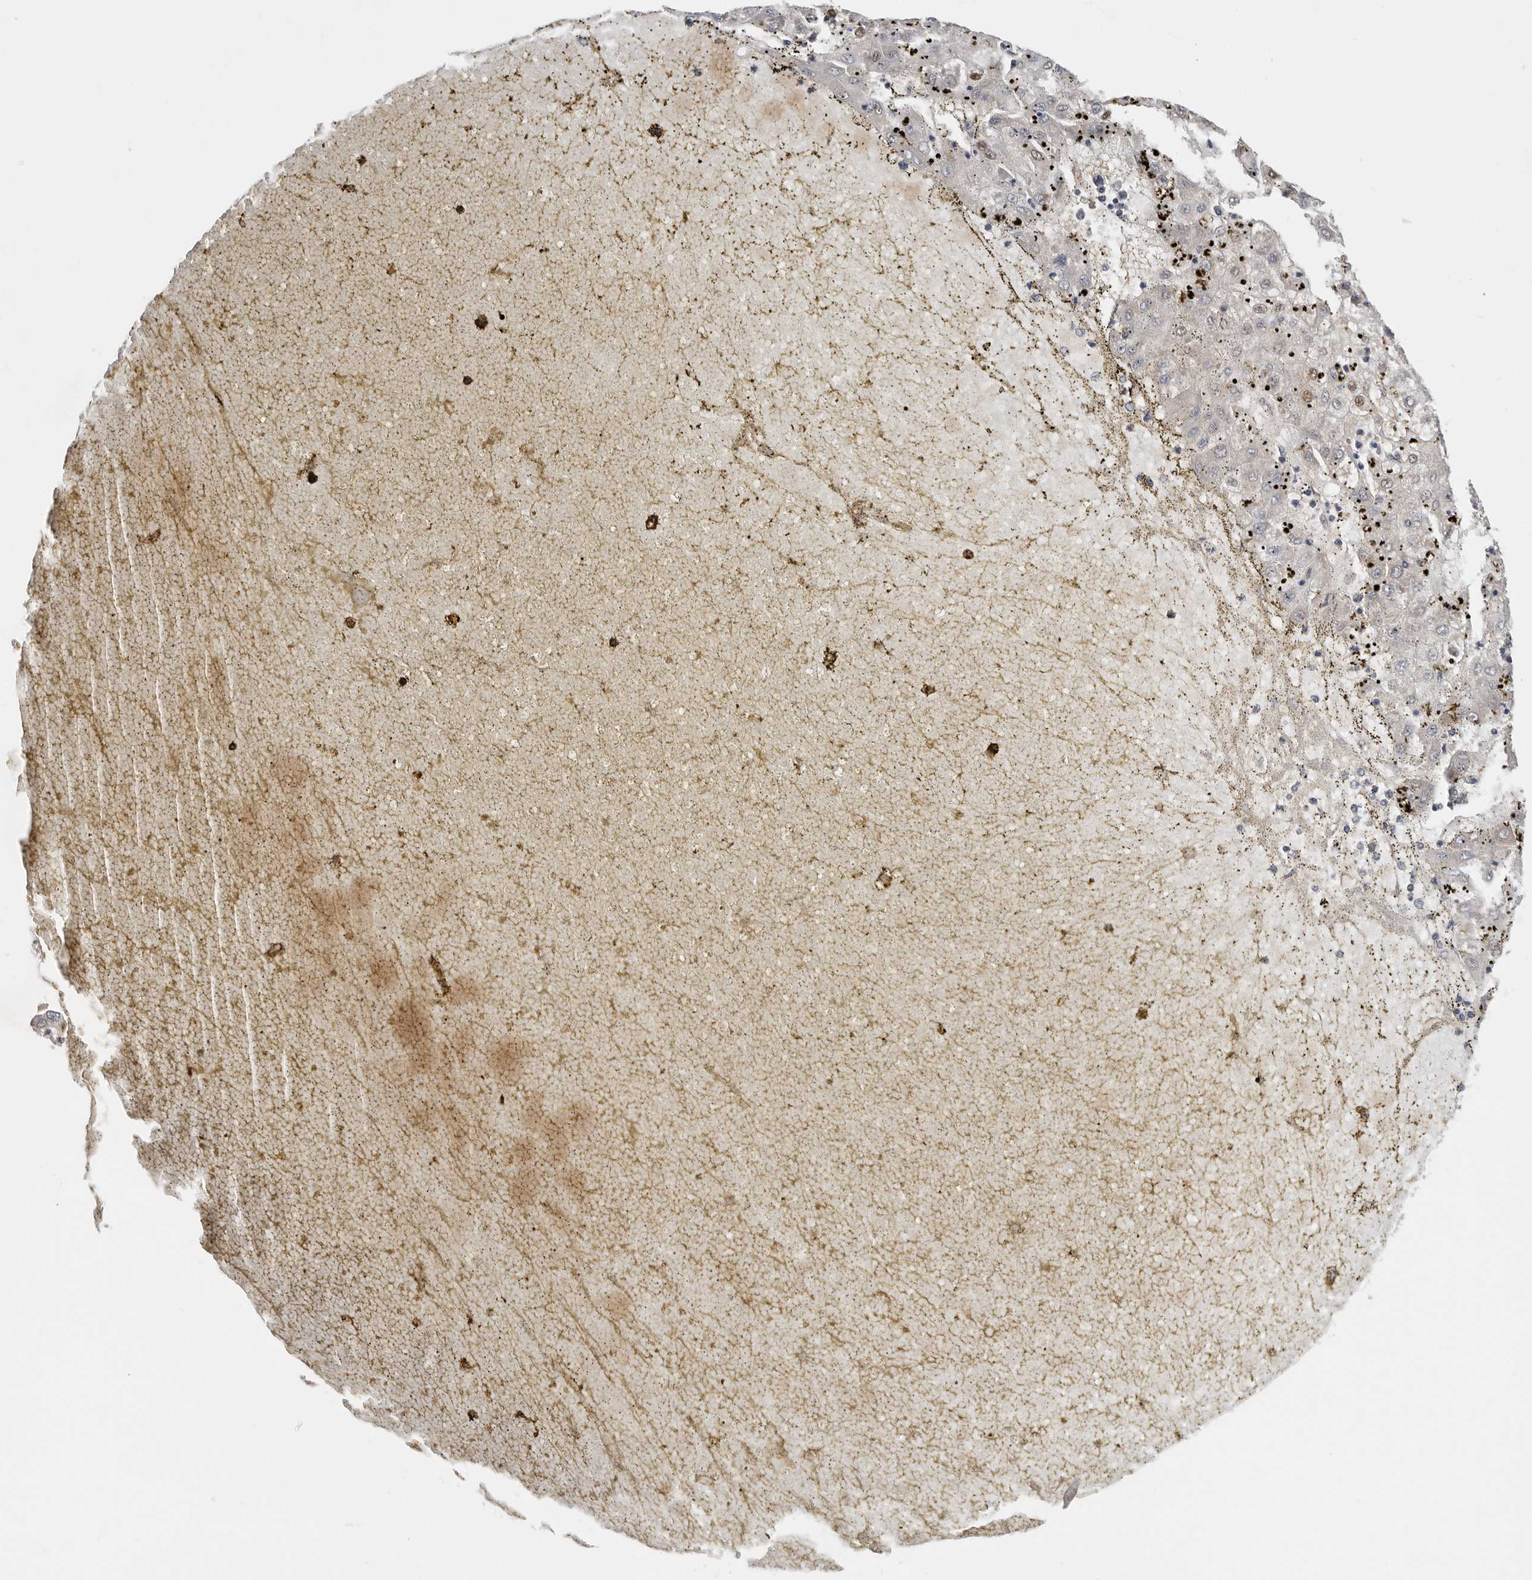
{"staining": {"intensity": "weak", "quantity": "<25%", "location": "cytoplasmic/membranous,nuclear"}, "tissue": "liver cancer", "cell_type": "Tumor cells", "image_type": "cancer", "snomed": [{"axis": "morphology", "description": "Carcinoma, Hepatocellular, NOS"}, {"axis": "topography", "description": "Liver"}], "caption": "Immunohistochemical staining of liver hepatocellular carcinoma reveals no significant positivity in tumor cells. (DAB IHC with hematoxylin counter stain).", "gene": "BCAP29", "patient": {"sex": "male", "age": 72}}